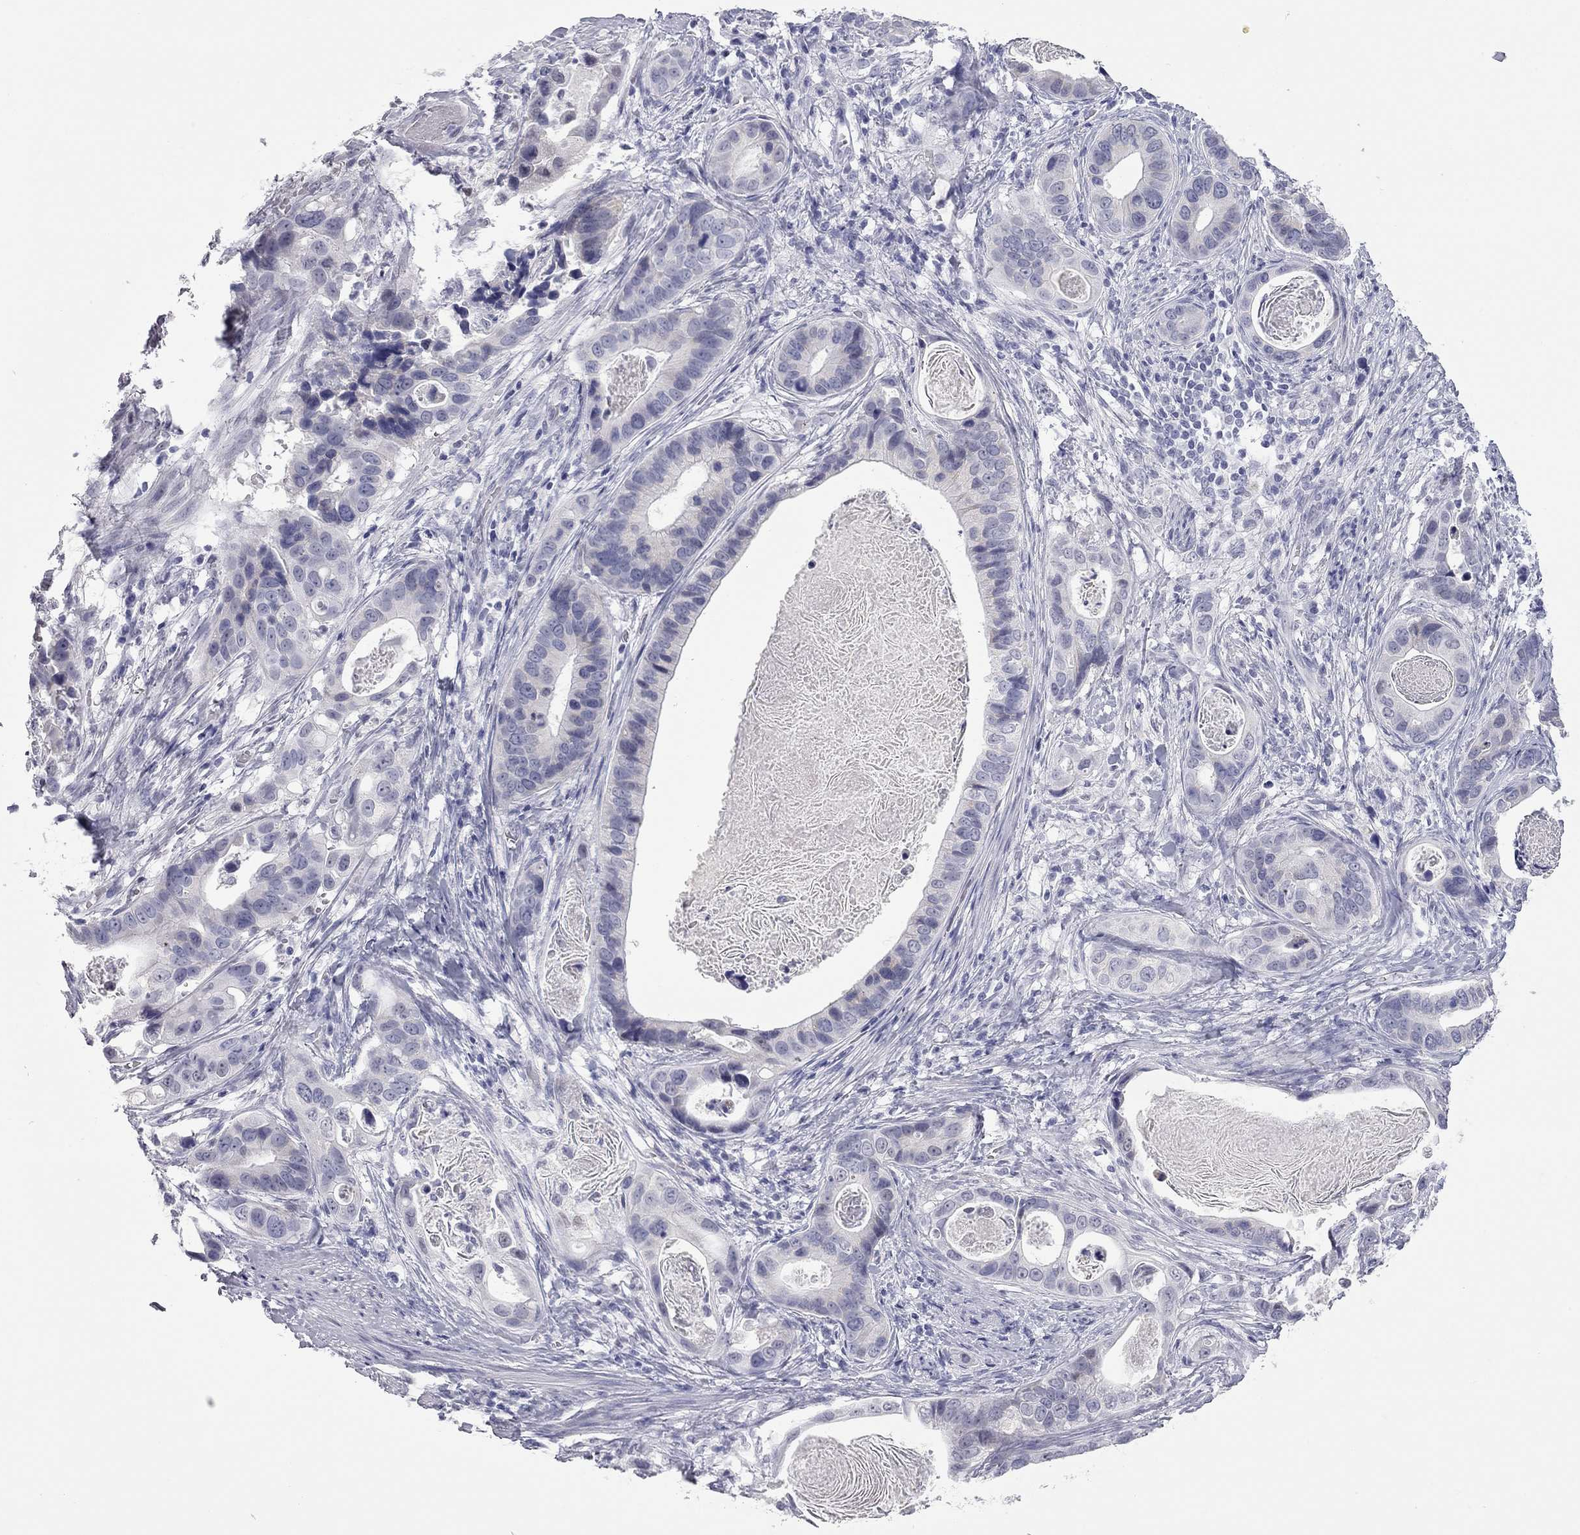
{"staining": {"intensity": "negative", "quantity": "none", "location": "none"}, "tissue": "stomach cancer", "cell_type": "Tumor cells", "image_type": "cancer", "snomed": [{"axis": "morphology", "description": "Adenocarcinoma, NOS"}, {"axis": "topography", "description": "Stomach"}], "caption": "Immunohistochemical staining of human stomach cancer (adenocarcinoma) shows no significant staining in tumor cells. The staining is performed using DAB (3,3'-diaminobenzidine) brown chromogen with nuclei counter-stained in using hematoxylin.", "gene": "AK8", "patient": {"sex": "male", "age": 84}}